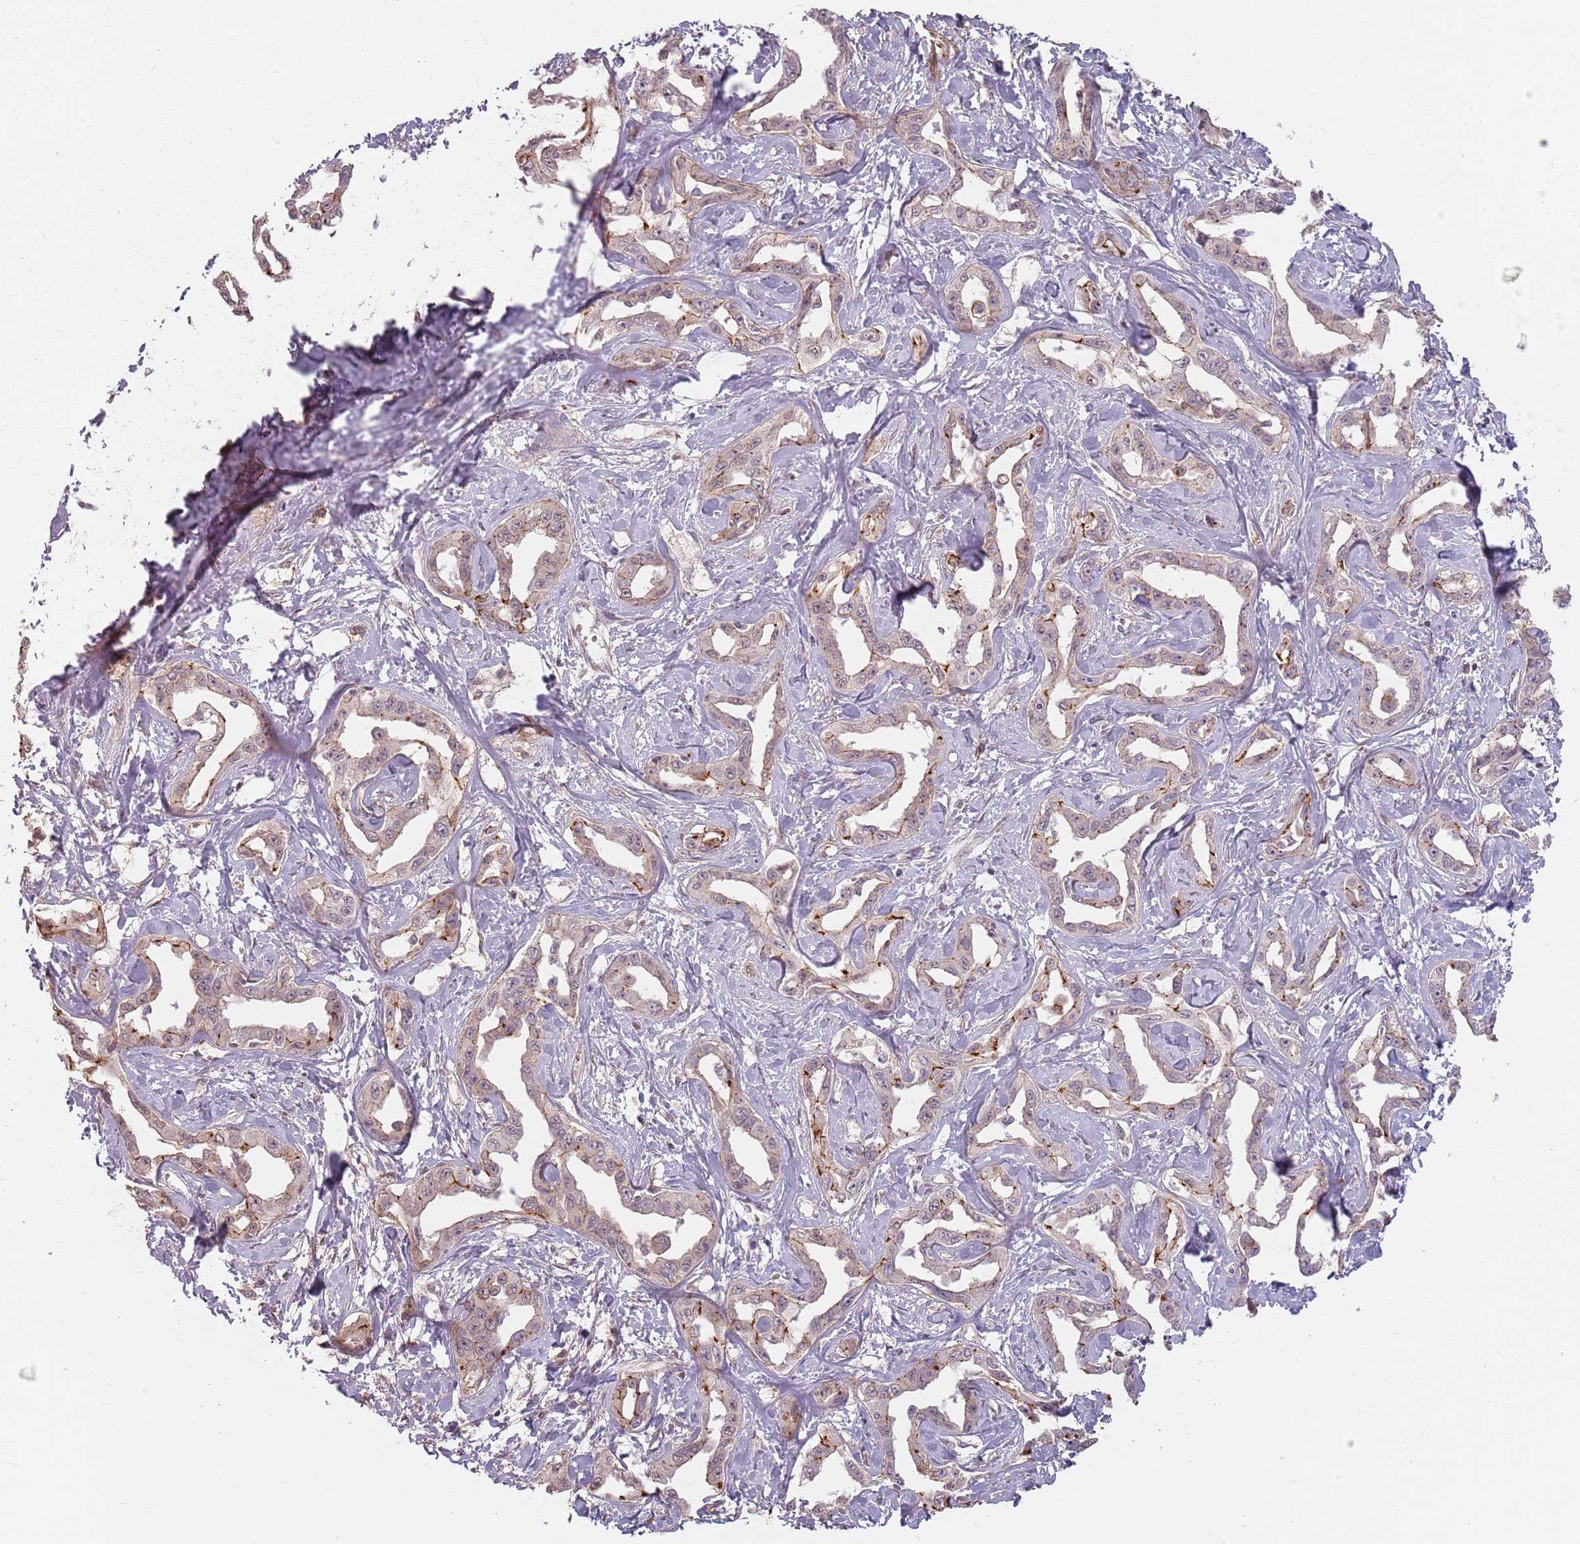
{"staining": {"intensity": "negative", "quantity": "none", "location": "none"}, "tissue": "liver cancer", "cell_type": "Tumor cells", "image_type": "cancer", "snomed": [{"axis": "morphology", "description": "Cholangiocarcinoma"}, {"axis": "topography", "description": "Liver"}], "caption": "Tumor cells show no significant protein staining in liver cancer.", "gene": "PPP1R14C", "patient": {"sex": "male", "age": 59}}